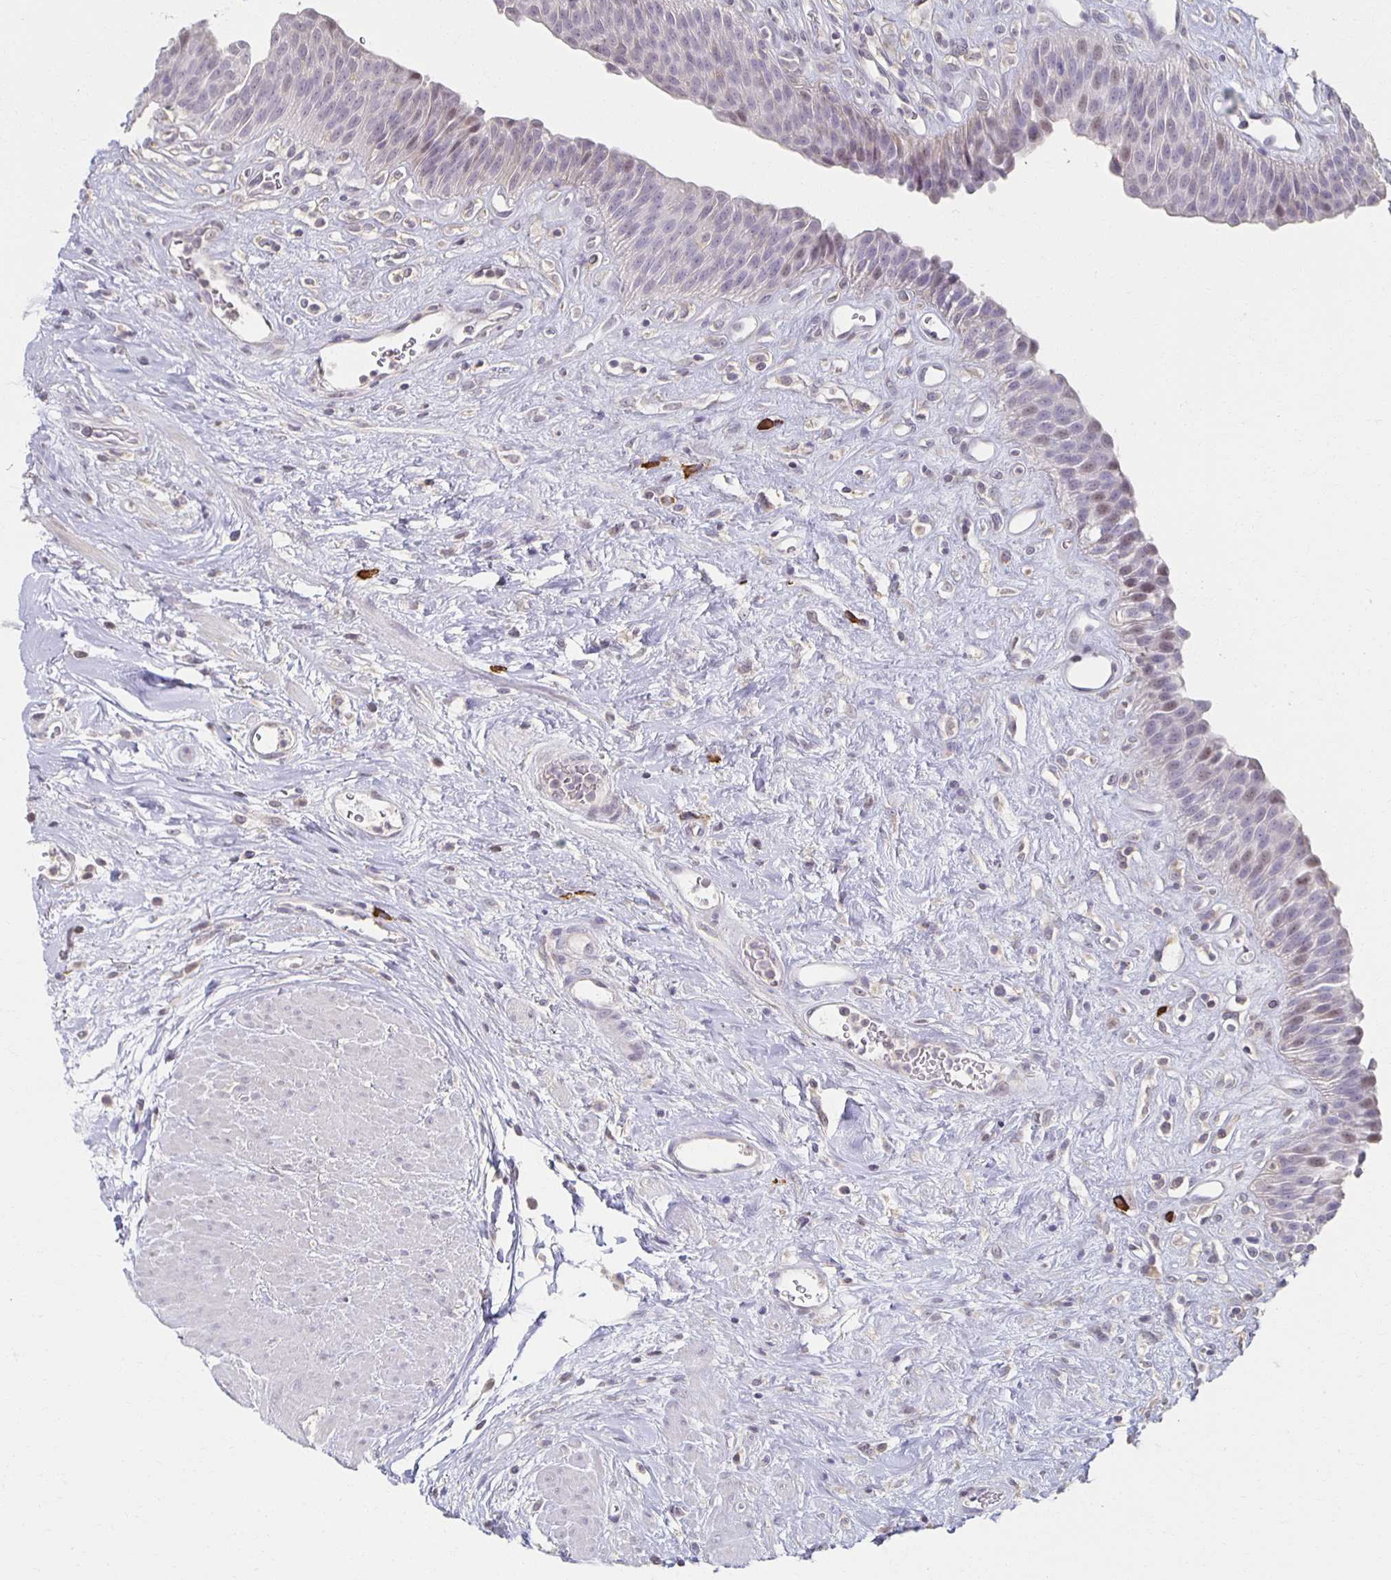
{"staining": {"intensity": "weak", "quantity": "<25%", "location": "nuclear"}, "tissue": "urinary bladder", "cell_type": "Urothelial cells", "image_type": "normal", "snomed": [{"axis": "morphology", "description": "Normal tissue, NOS"}, {"axis": "topography", "description": "Urinary bladder"}], "caption": "The image reveals no significant positivity in urothelial cells of urinary bladder. The staining is performed using DAB (3,3'-diaminobenzidine) brown chromogen with nuclei counter-stained in using hematoxylin.", "gene": "ZNF692", "patient": {"sex": "female", "age": 56}}